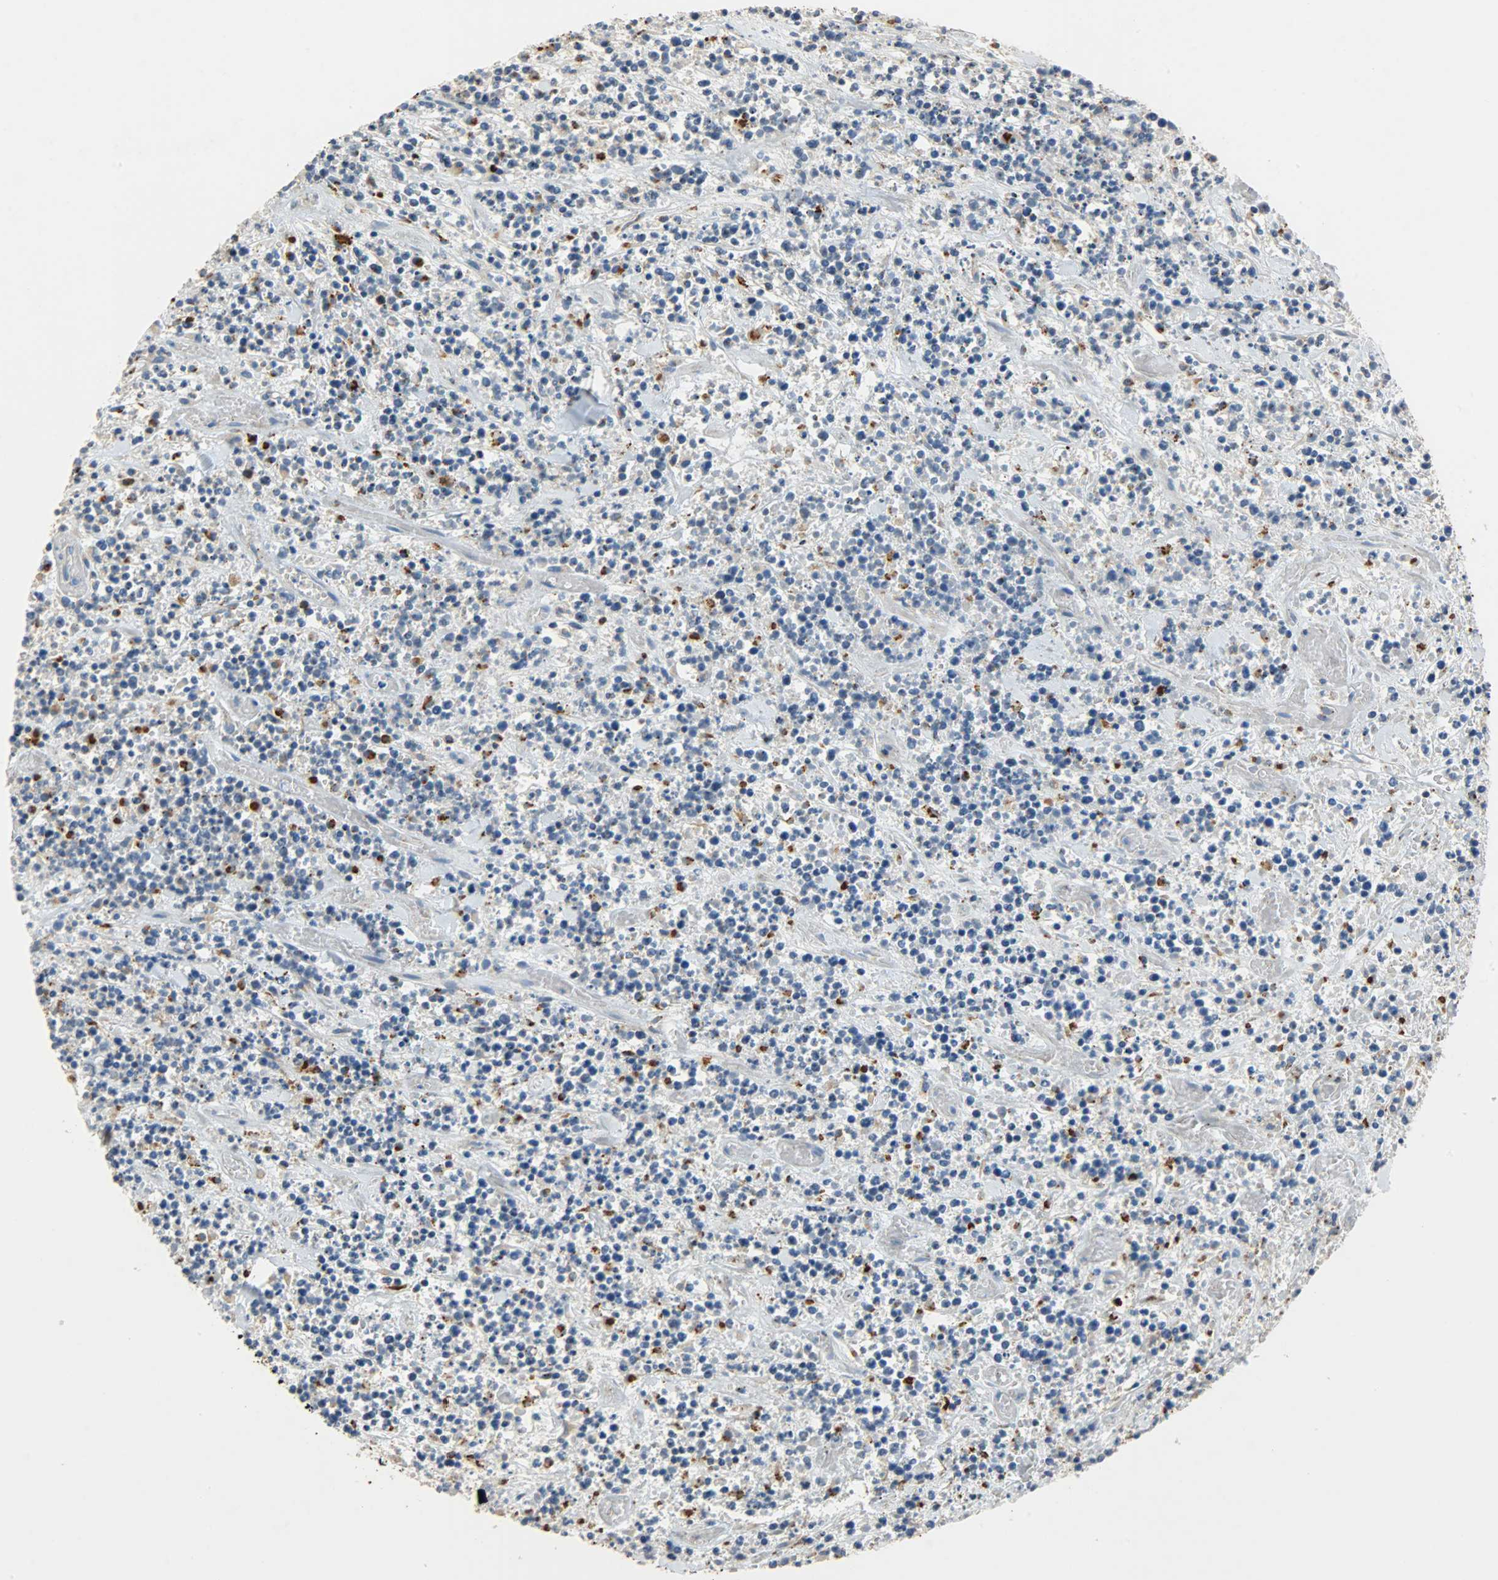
{"staining": {"intensity": "moderate", "quantity": "<25%", "location": "cytoplasmic/membranous"}, "tissue": "lymphoma", "cell_type": "Tumor cells", "image_type": "cancer", "snomed": [{"axis": "morphology", "description": "Malignant lymphoma, non-Hodgkin's type, High grade"}, {"axis": "topography", "description": "Soft tissue"}], "caption": "Moderate cytoplasmic/membranous staining is appreciated in approximately <25% of tumor cells in lymphoma.", "gene": "ASAH1", "patient": {"sex": "male", "age": 18}}